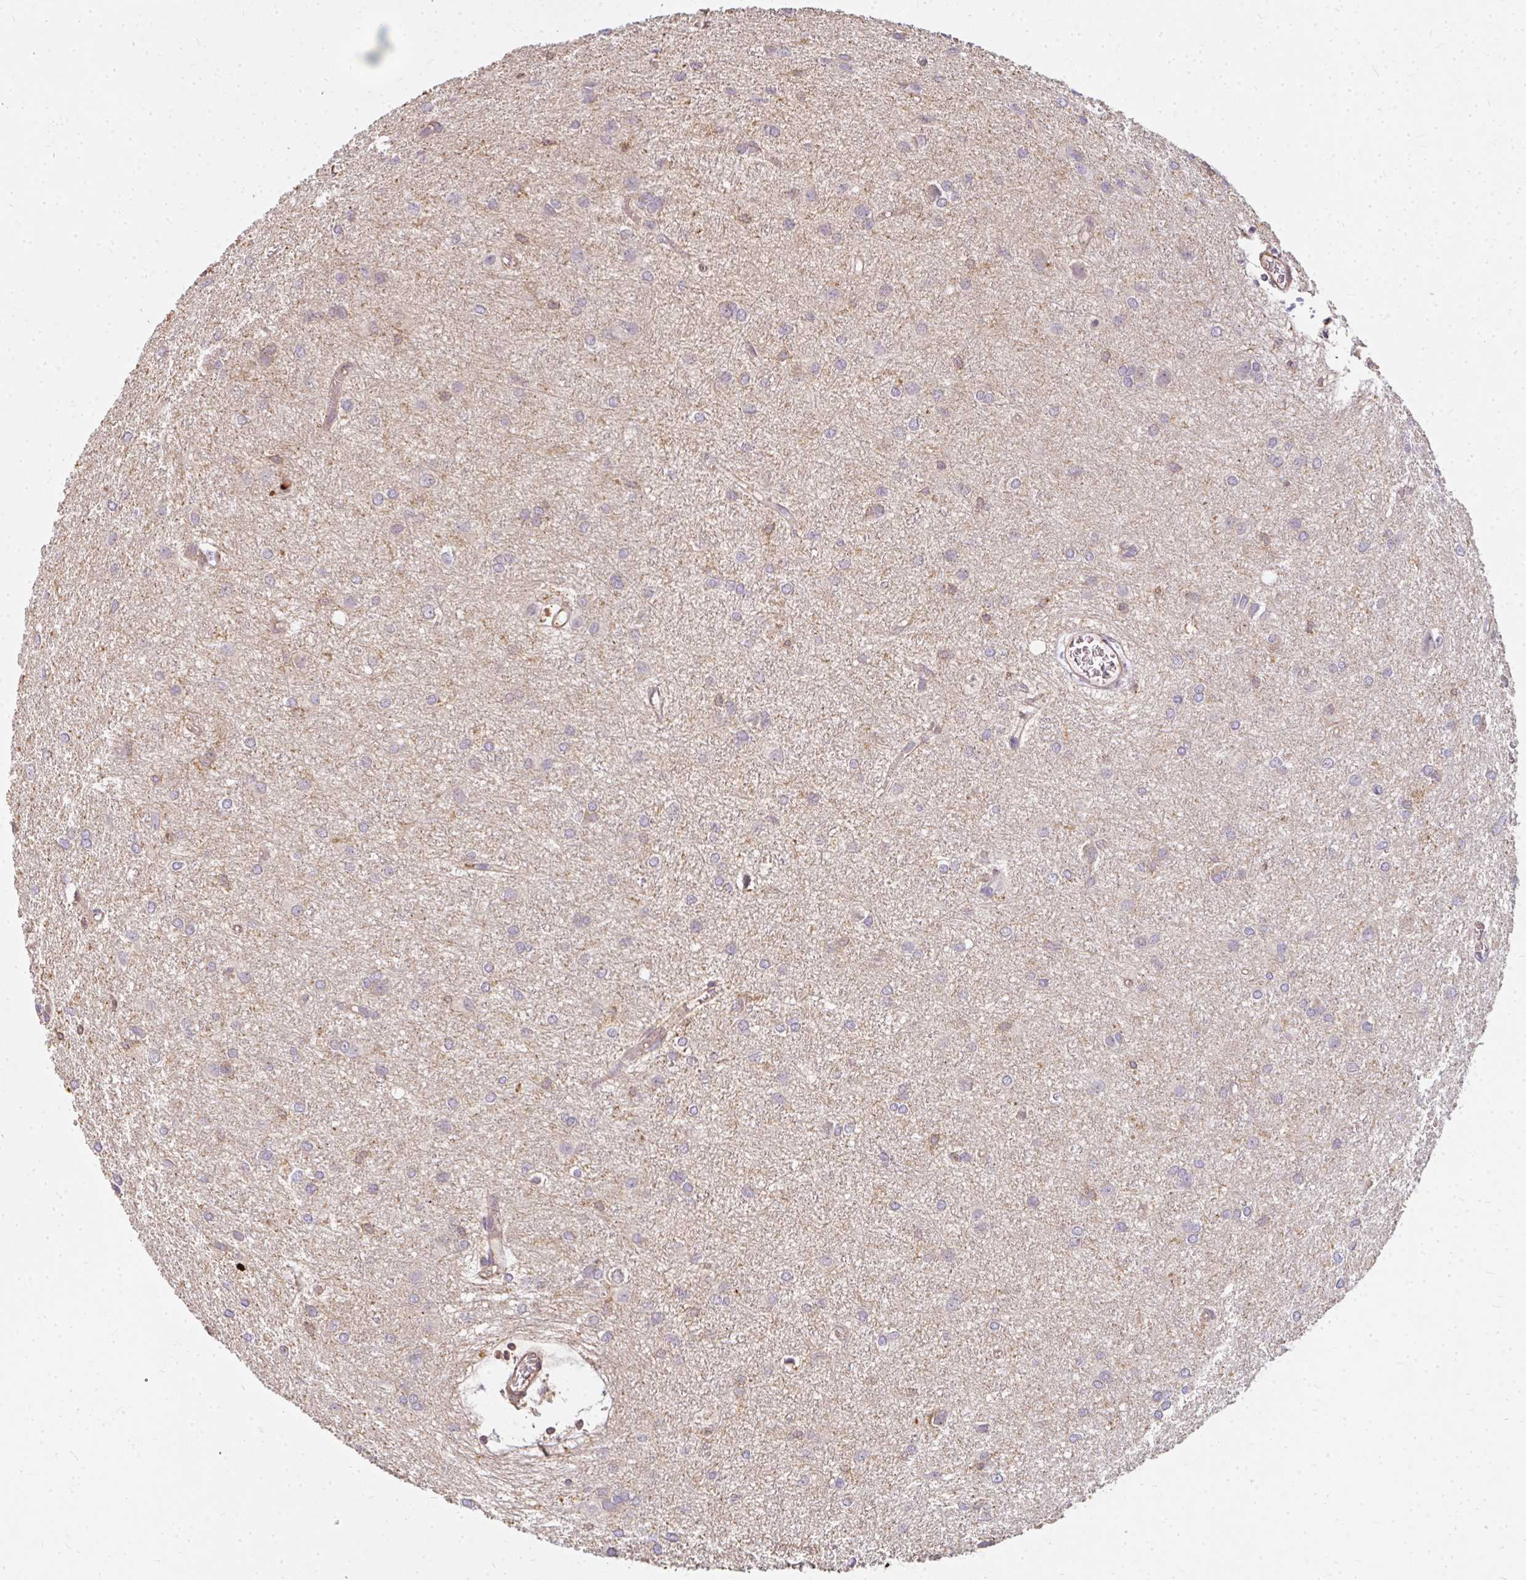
{"staining": {"intensity": "negative", "quantity": "none", "location": "none"}, "tissue": "glioma", "cell_type": "Tumor cells", "image_type": "cancer", "snomed": [{"axis": "morphology", "description": "Glioma, malignant, High grade"}, {"axis": "topography", "description": "Brain"}], "caption": "Tumor cells are negative for protein expression in human glioma.", "gene": "CNTRL", "patient": {"sex": "female", "age": 50}}